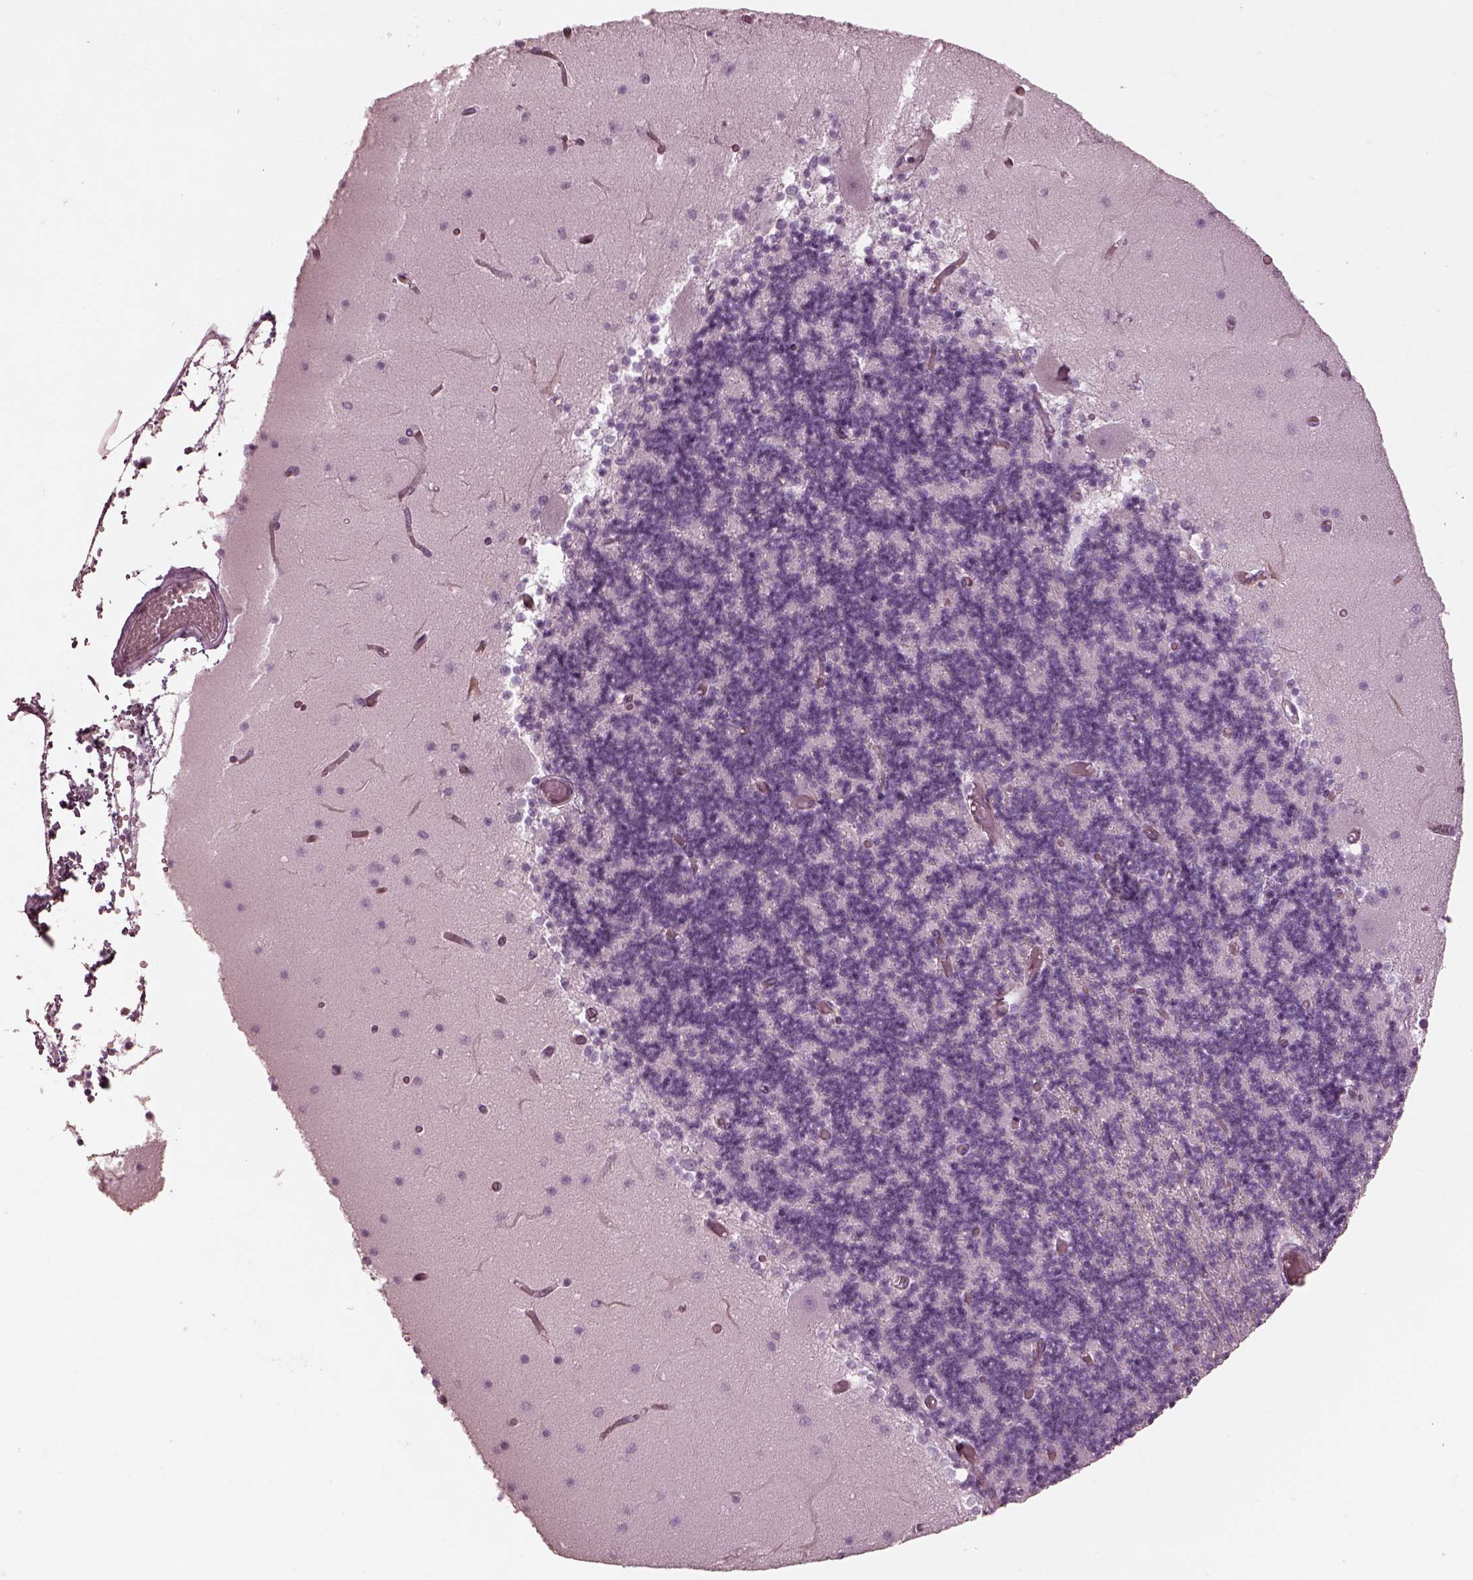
{"staining": {"intensity": "negative", "quantity": "none", "location": "none"}, "tissue": "cerebellum", "cell_type": "Cells in granular layer", "image_type": "normal", "snomed": [{"axis": "morphology", "description": "Normal tissue, NOS"}, {"axis": "topography", "description": "Cerebellum"}], "caption": "Immunohistochemistry (IHC) of benign cerebellum shows no staining in cells in granular layer. The staining is performed using DAB (3,3'-diaminobenzidine) brown chromogen with nuclei counter-stained in using hematoxylin.", "gene": "ENSG00000289258", "patient": {"sex": "female", "age": 28}}